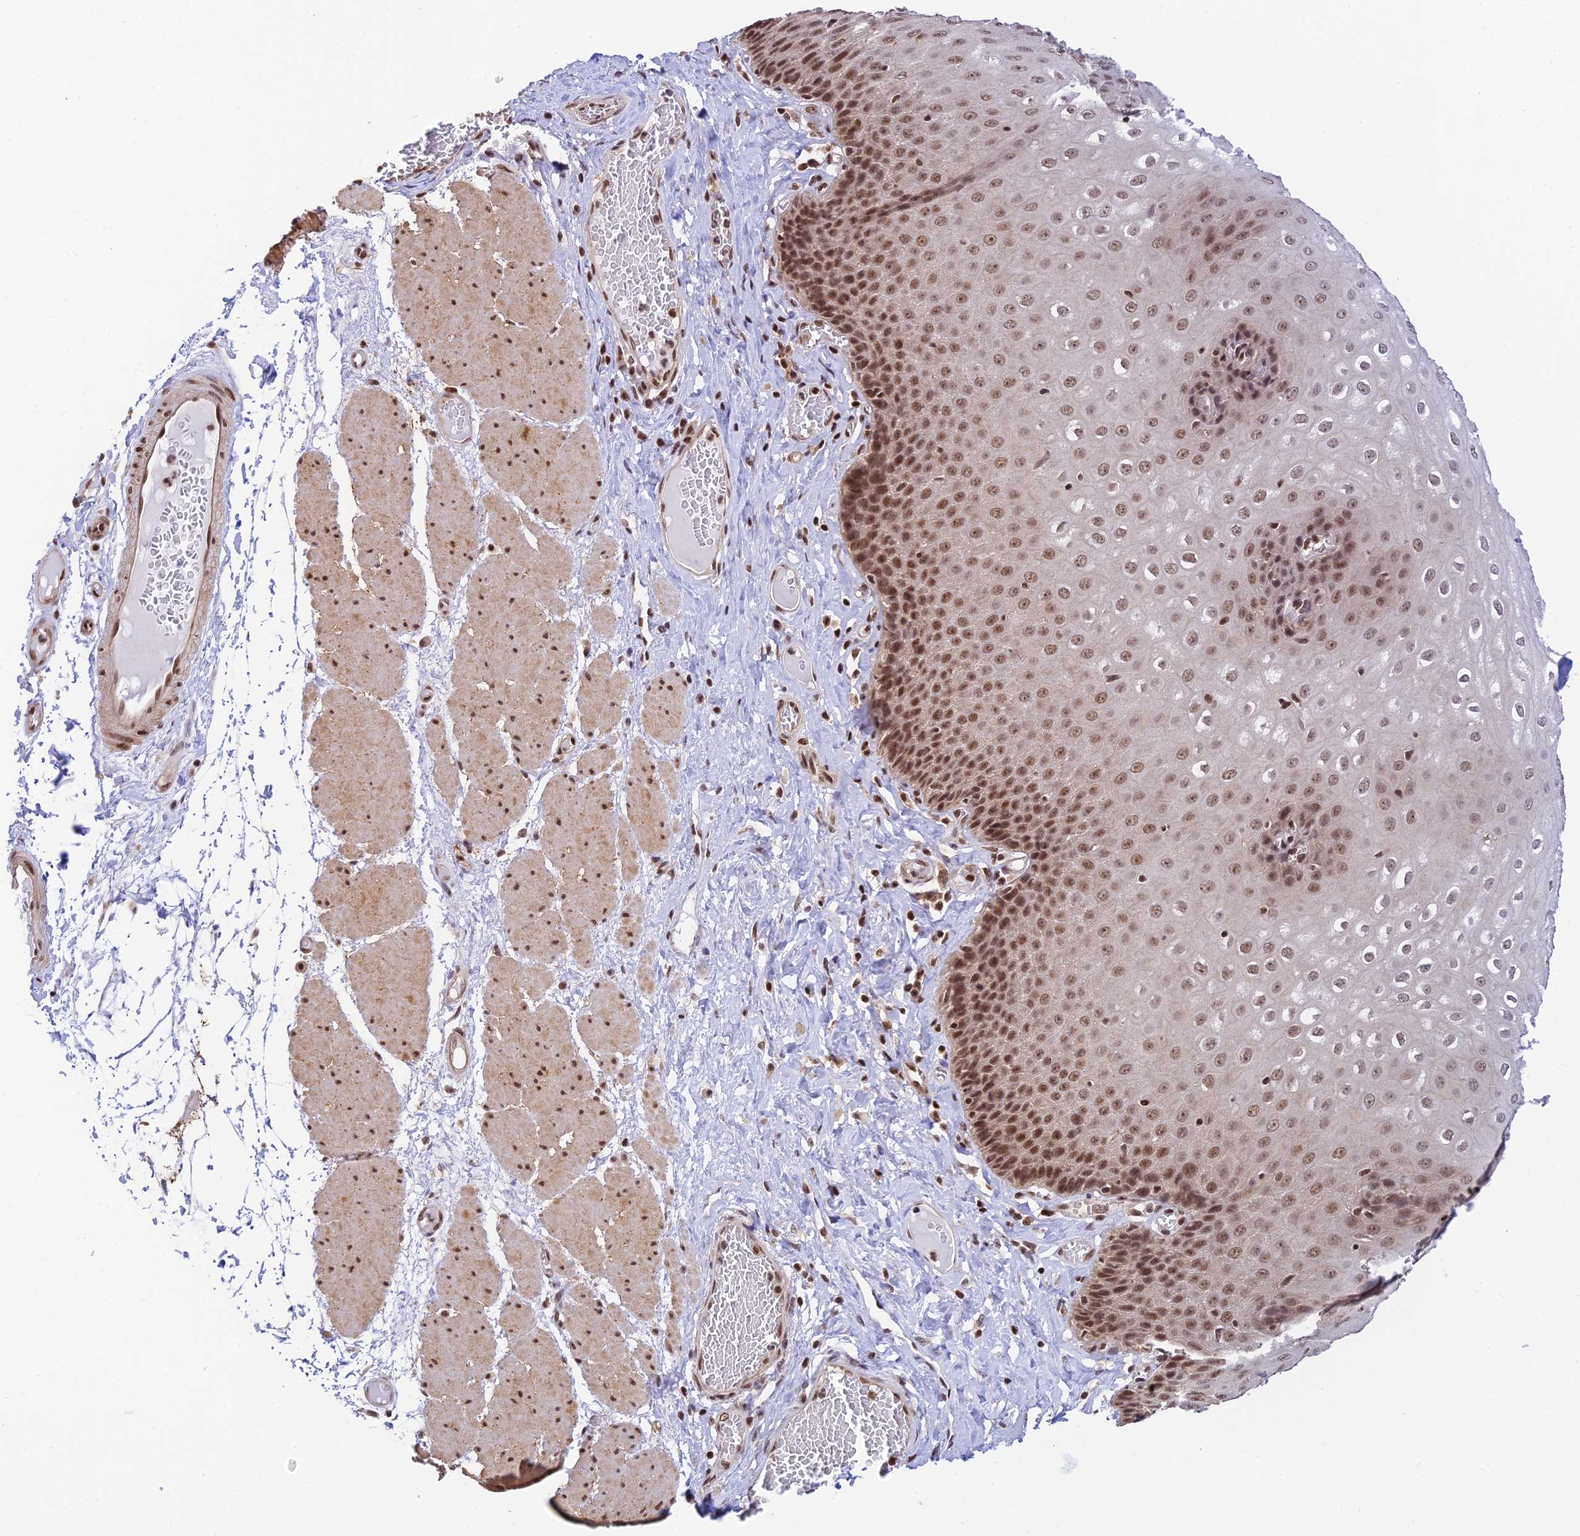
{"staining": {"intensity": "moderate", "quantity": ">75%", "location": "nuclear"}, "tissue": "esophagus", "cell_type": "Squamous epithelial cells", "image_type": "normal", "snomed": [{"axis": "morphology", "description": "Normal tissue, NOS"}, {"axis": "topography", "description": "Esophagus"}], "caption": "This is a photomicrograph of IHC staining of unremarkable esophagus, which shows moderate expression in the nuclear of squamous epithelial cells.", "gene": "THAP11", "patient": {"sex": "male", "age": 60}}